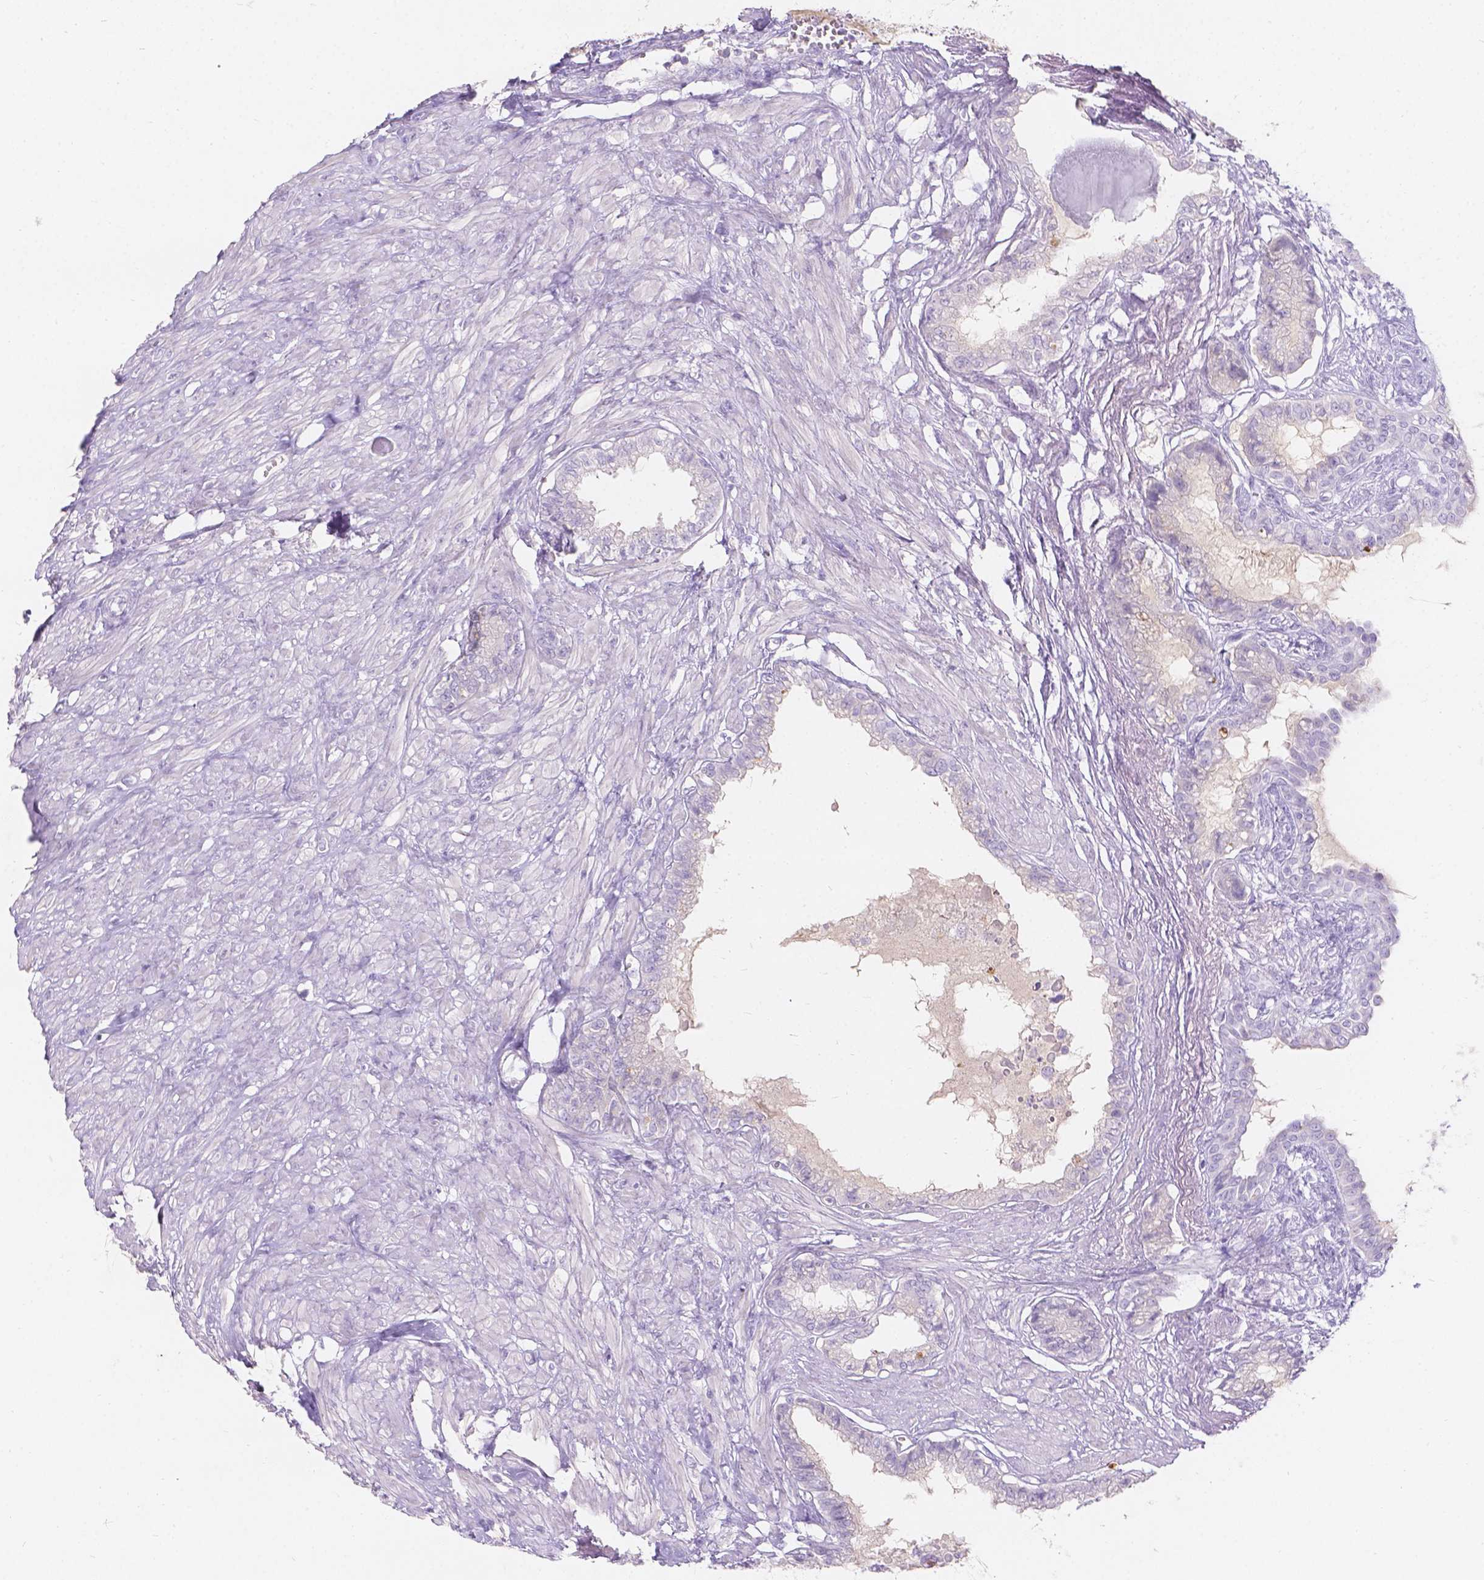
{"staining": {"intensity": "negative", "quantity": "none", "location": "none"}, "tissue": "seminal vesicle", "cell_type": "Glandular cells", "image_type": "normal", "snomed": [{"axis": "morphology", "description": "Normal tissue, NOS"}, {"axis": "morphology", "description": "Urothelial carcinoma, NOS"}, {"axis": "topography", "description": "Urinary bladder"}, {"axis": "topography", "description": "Seminal veicle"}], "caption": "This image is of normal seminal vesicle stained with immunohistochemistry (IHC) to label a protein in brown with the nuclei are counter-stained blue. There is no positivity in glandular cells.", "gene": "GAL3ST2", "patient": {"sex": "male", "age": 76}}